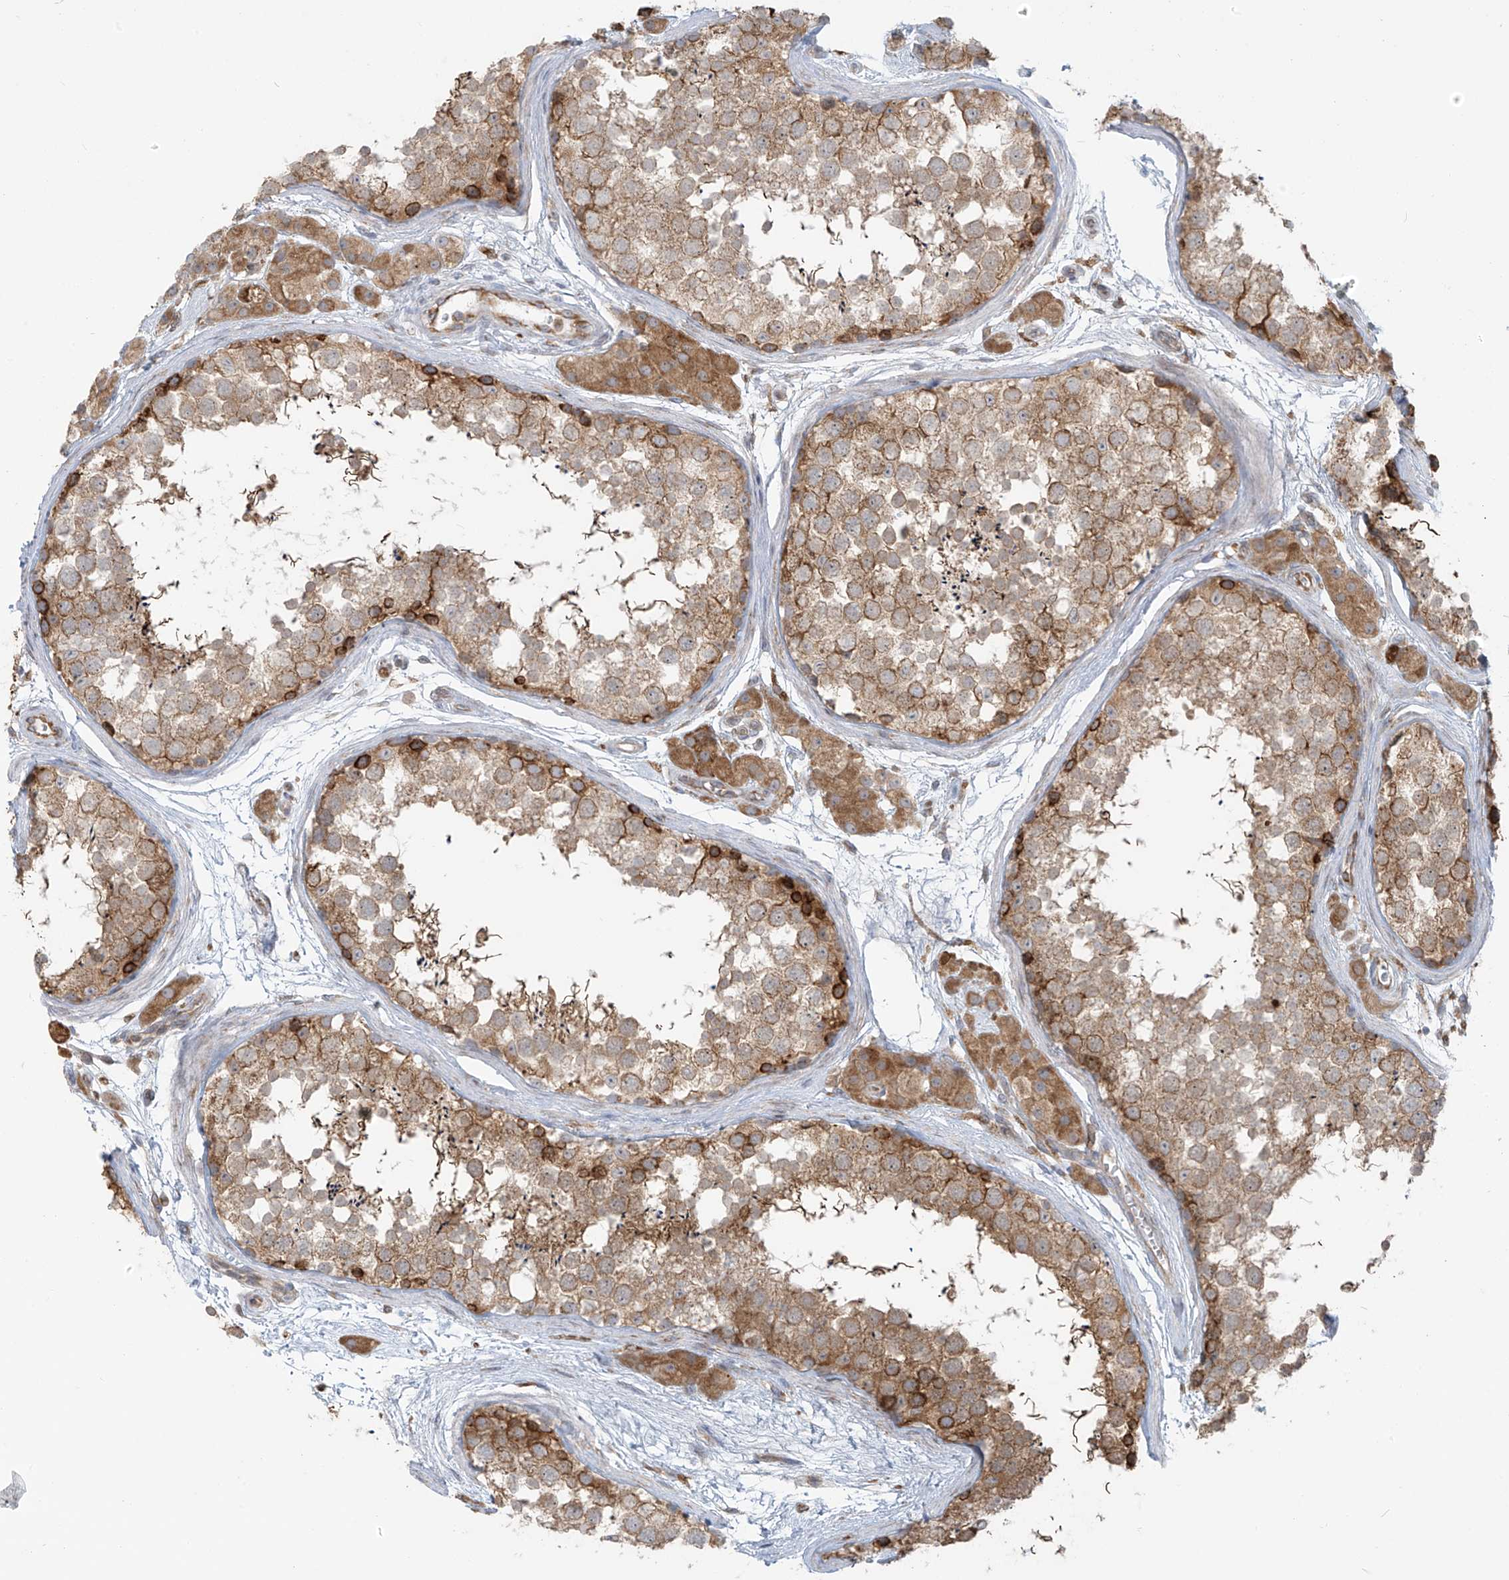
{"staining": {"intensity": "moderate", "quantity": ">75%", "location": "cytoplasmic/membranous"}, "tissue": "testis", "cell_type": "Cells in seminiferous ducts", "image_type": "normal", "snomed": [{"axis": "morphology", "description": "Normal tissue, NOS"}, {"axis": "topography", "description": "Testis"}], "caption": "Immunohistochemistry (IHC) histopathology image of normal testis stained for a protein (brown), which shows medium levels of moderate cytoplasmic/membranous expression in about >75% of cells in seminiferous ducts.", "gene": "KATNIP", "patient": {"sex": "male", "age": 56}}